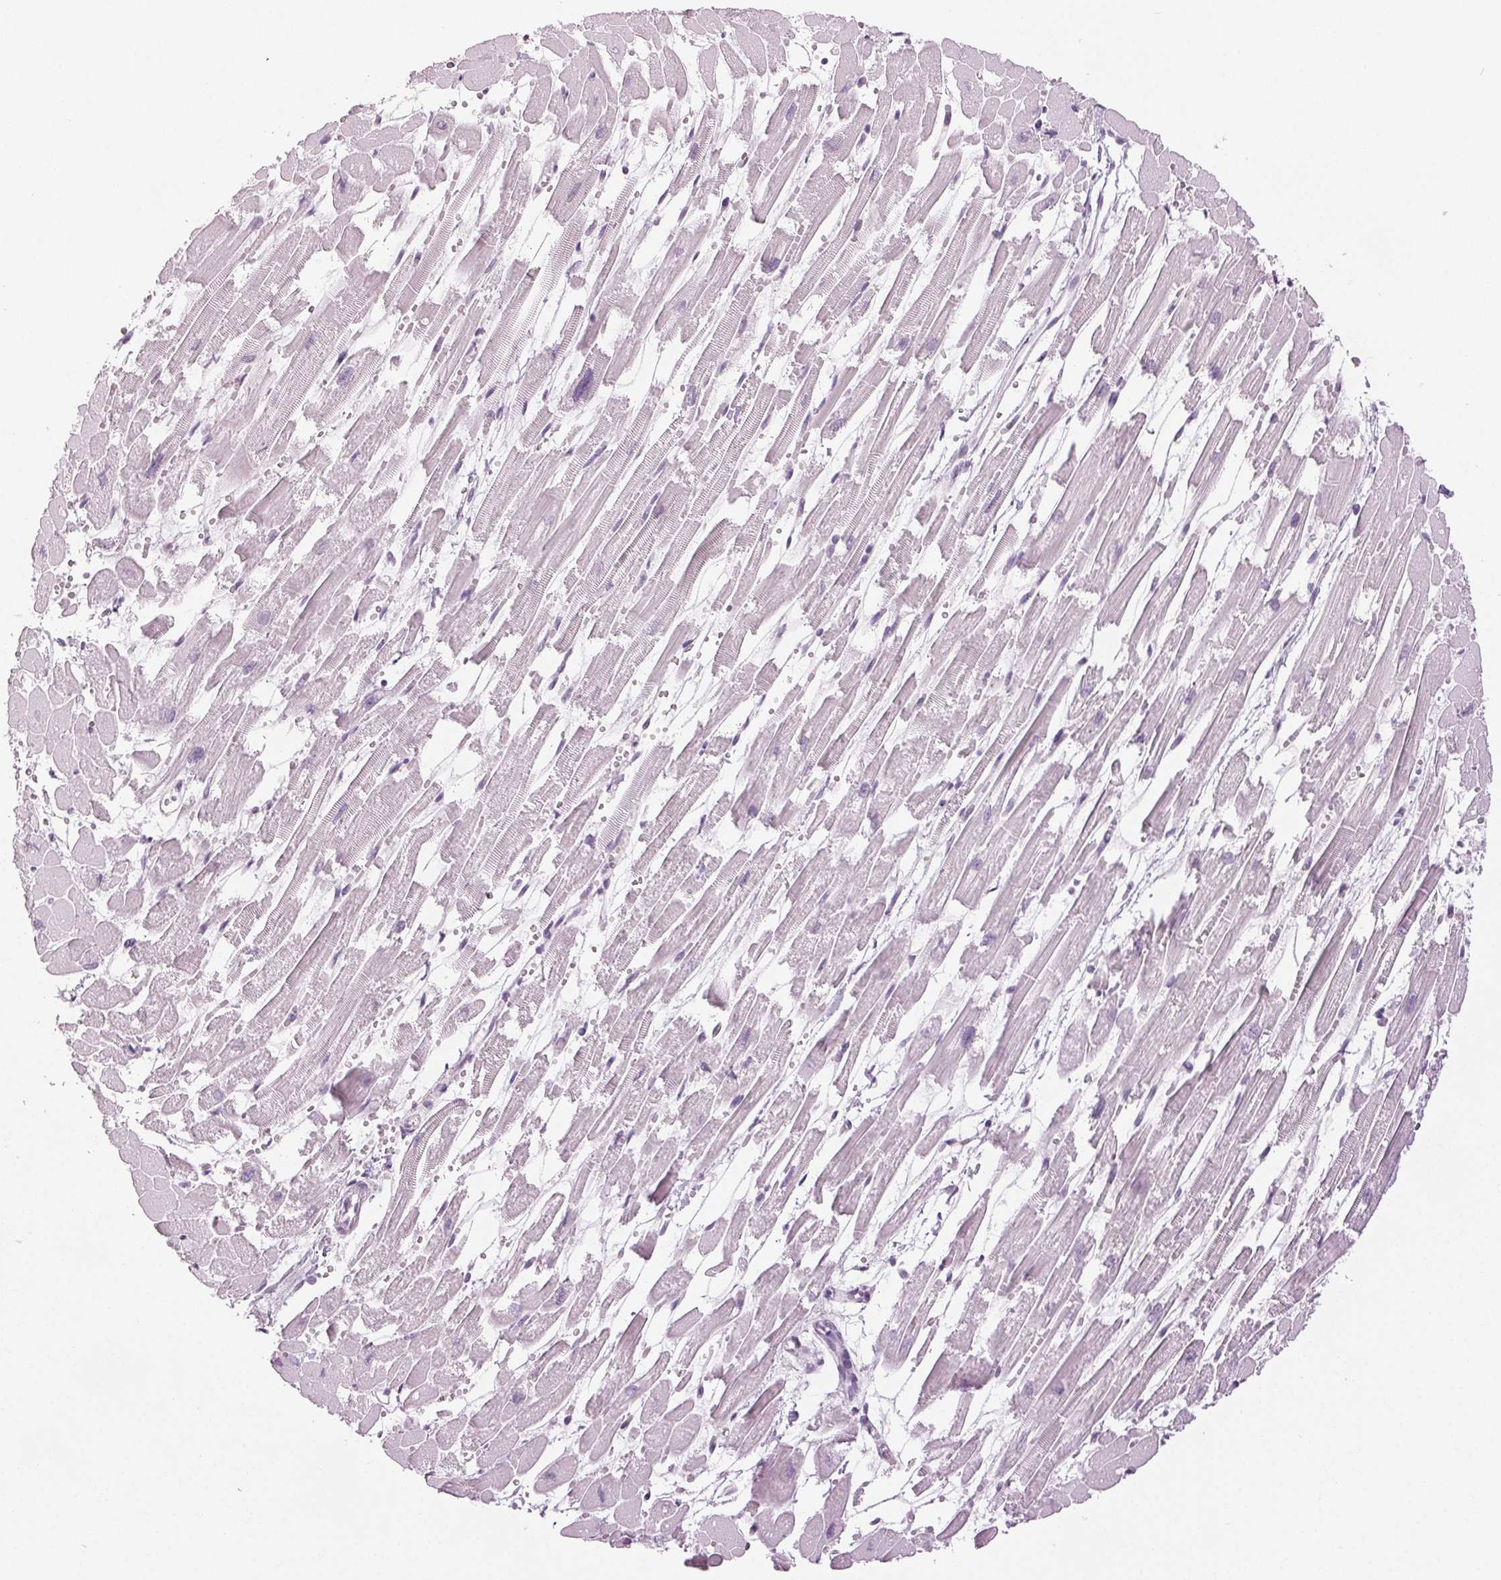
{"staining": {"intensity": "negative", "quantity": "none", "location": "none"}, "tissue": "heart muscle", "cell_type": "Cardiomyocytes", "image_type": "normal", "snomed": [{"axis": "morphology", "description": "Normal tissue, NOS"}, {"axis": "topography", "description": "Heart"}], "caption": "Cardiomyocytes are negative for protein expression in unremarkable human heart muscle. (DAB (3,3'-diaminobenzidine) immunohistochemistry (IHC) visualized using brightfield microscopy, high magnification).", "gene": "DNAJC6", "patient": {"sex": "female", "age": 52}}